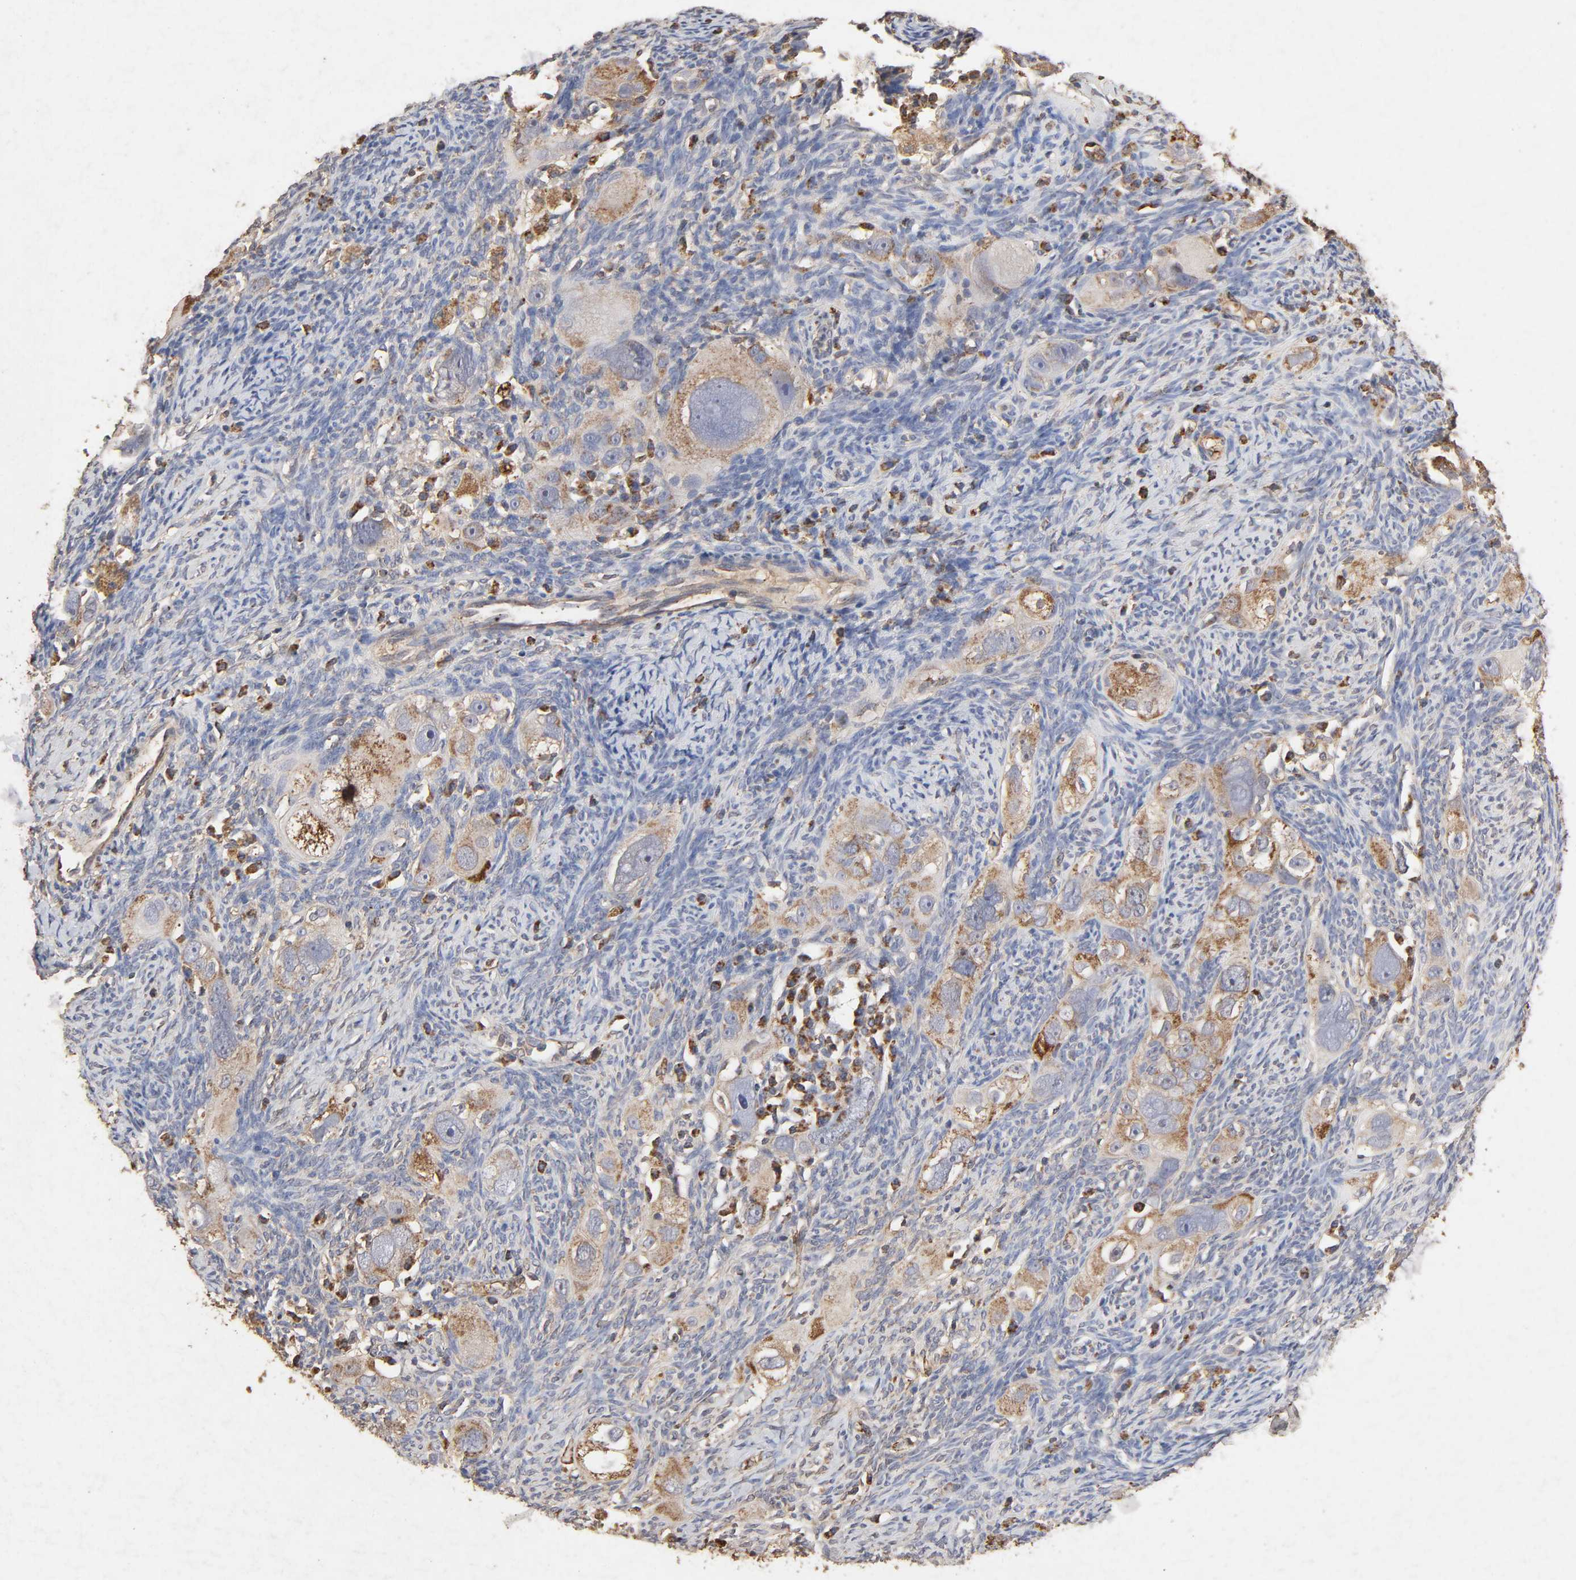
{"staining": {"intensity": "strong", "quantity": ">75%", "location": "cytoplasmic/membranous"}, "tissue": "ovarian cancer", "cell_type": "Tumor cells", "image_type": "cancer", "snomed": [{"axis": "morphology", "description": "Normal tissue, NOS"}, {"axis": "morphology", "description": "Cystadenocarcinoma, serous, NOS"}, {"axis": "topography", "description": "Ovary"}], "caption": "A photomicrograph of ovarian serous cystadenocarcinoma stained for a protein shows strong cytoplasmic/membranous brown staining in tumor cells.", "gene": "CYCS", "patient": {"sex": "female", "age": 62}}